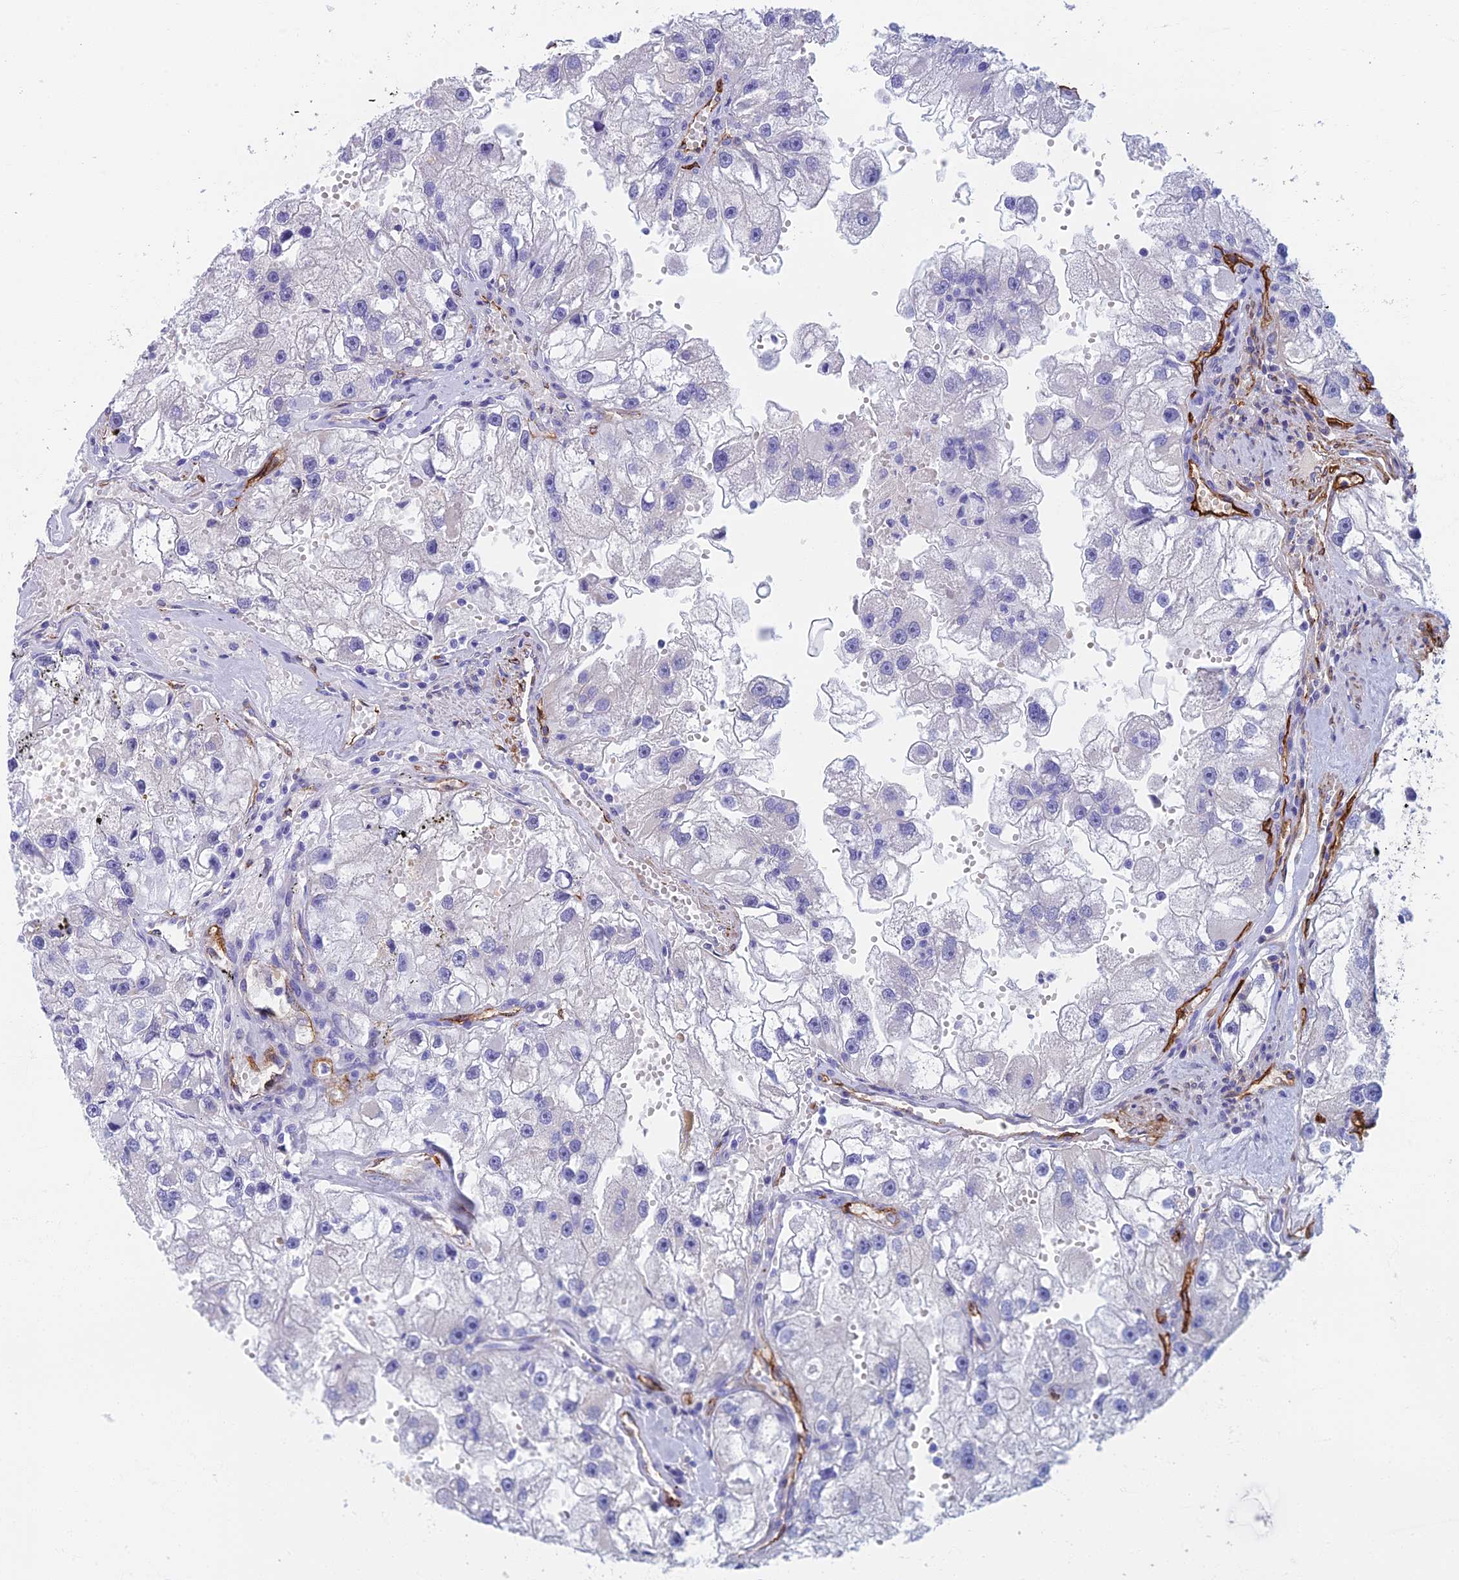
{"staining": {"intensity": "negative", "quantity": "none", "location": "none"}, "tissue": "renal cancer", "cell_type": "Tumor cells", "image_type": "cancer", "snomed": [{"axis": "morphology", "description": "Adenocarcinoma, NOS"}, {"axis": "topography", "description": "Kidney"}], "caption": "Adenocarcinoma (renal) was stained to show a protein in brown. There is no significant staining in tumor cells.", "gene": "ETFRF1", "patient": {"sex": "male", "age": 63}}